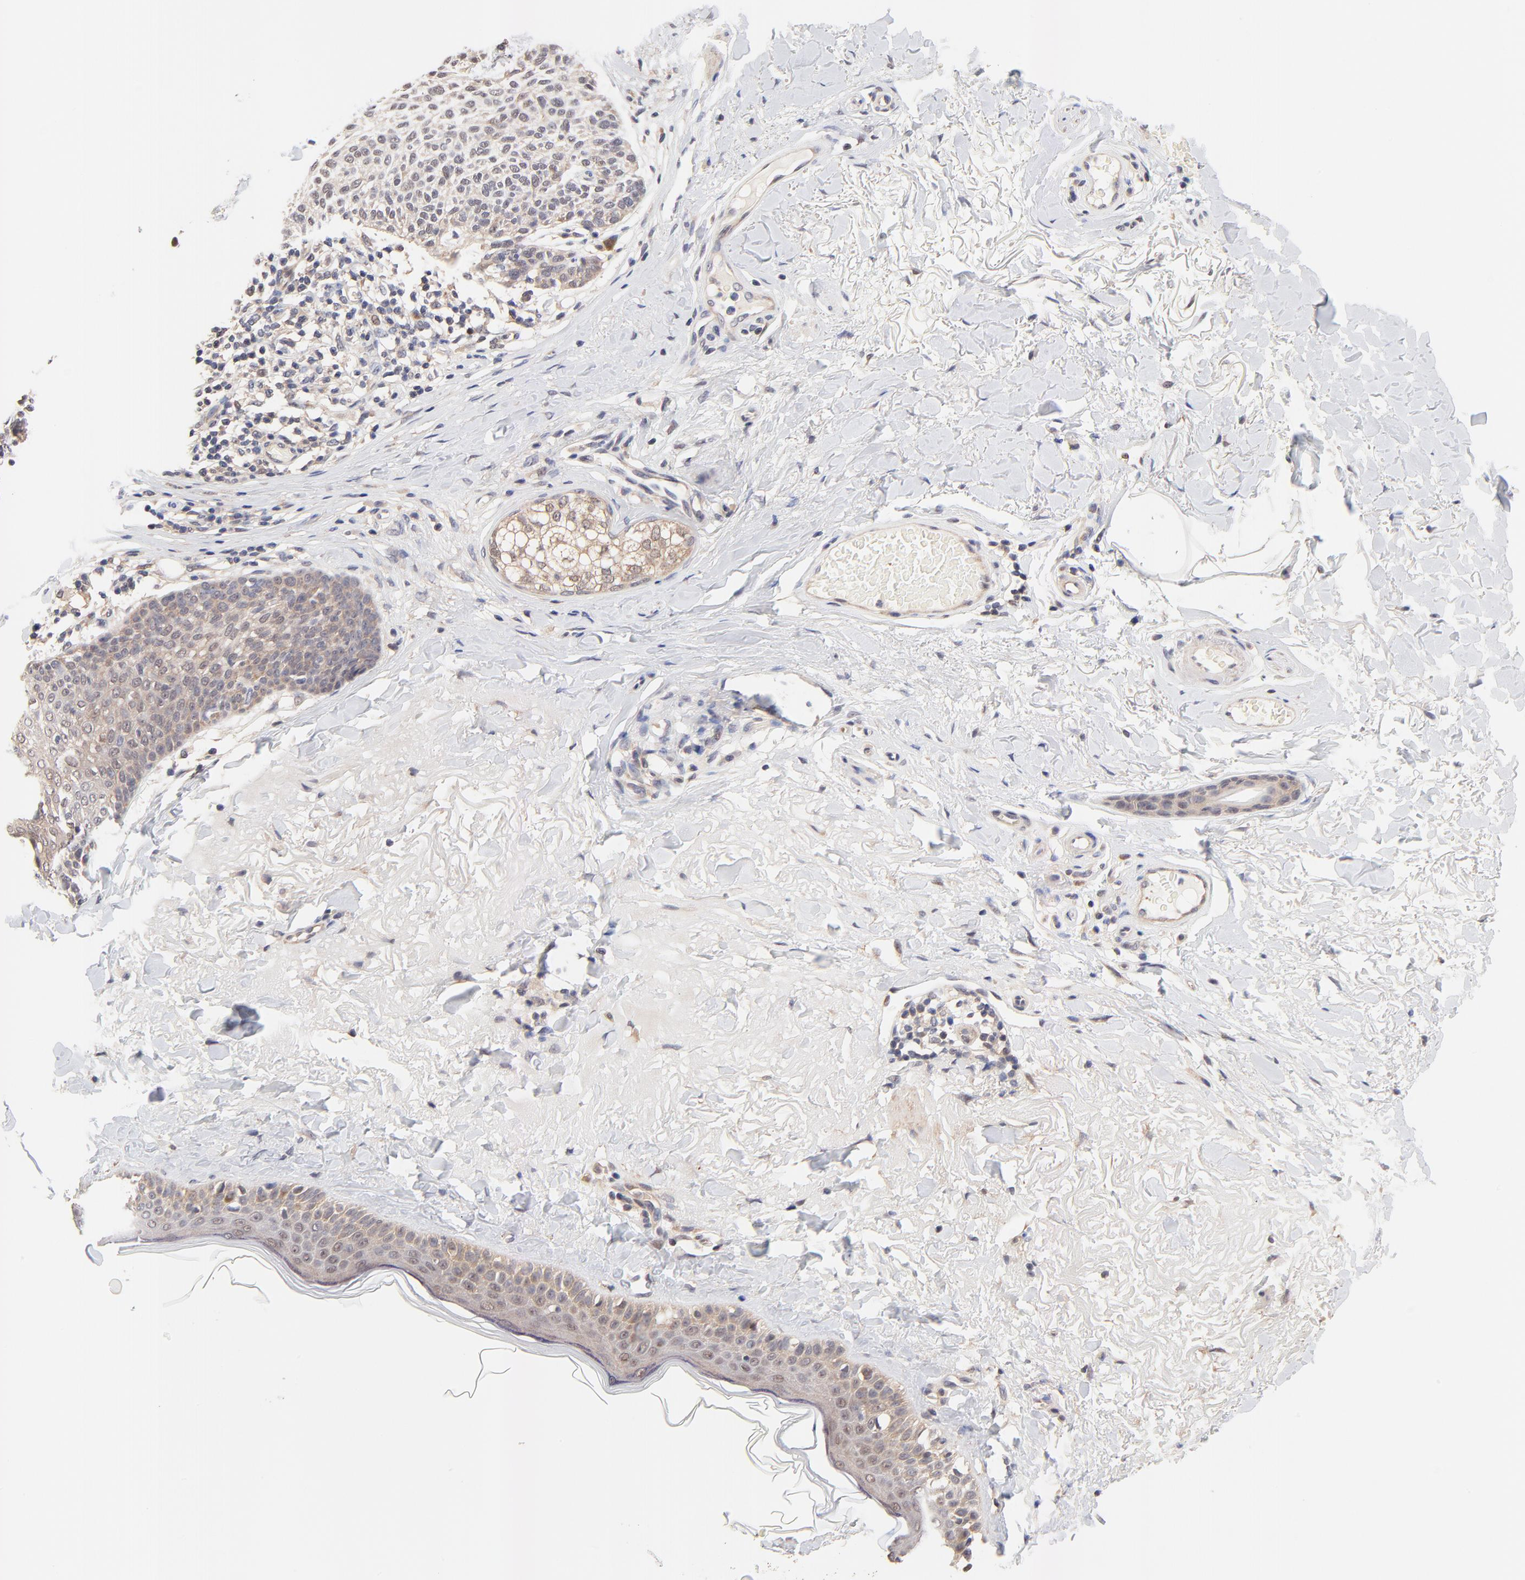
{"staining": {"intensity": "weak", "quantity": ">75%", "location": "cytoplasmic/membranous"}, "tissue": "skin cancer", "cell_type": "Tumor cells", "image_type": "cancer", "snomed": [{"axis": "morphology", "description": "Normal tissue, NOS"}, {"axis": "morphology", "description": "Basal cell carcinoma"}, {"axis": "topography", "description": "Skin"}], "caption": "Weak cytoplasmic/membranous expression for a protein is identified in about >75% of tumor cells of skin cancer (basal cell carcinoma) using immunohistochemistry (IHC).", "gene": "TXNL1", "patient": {"sex": "female", "age": 70}}